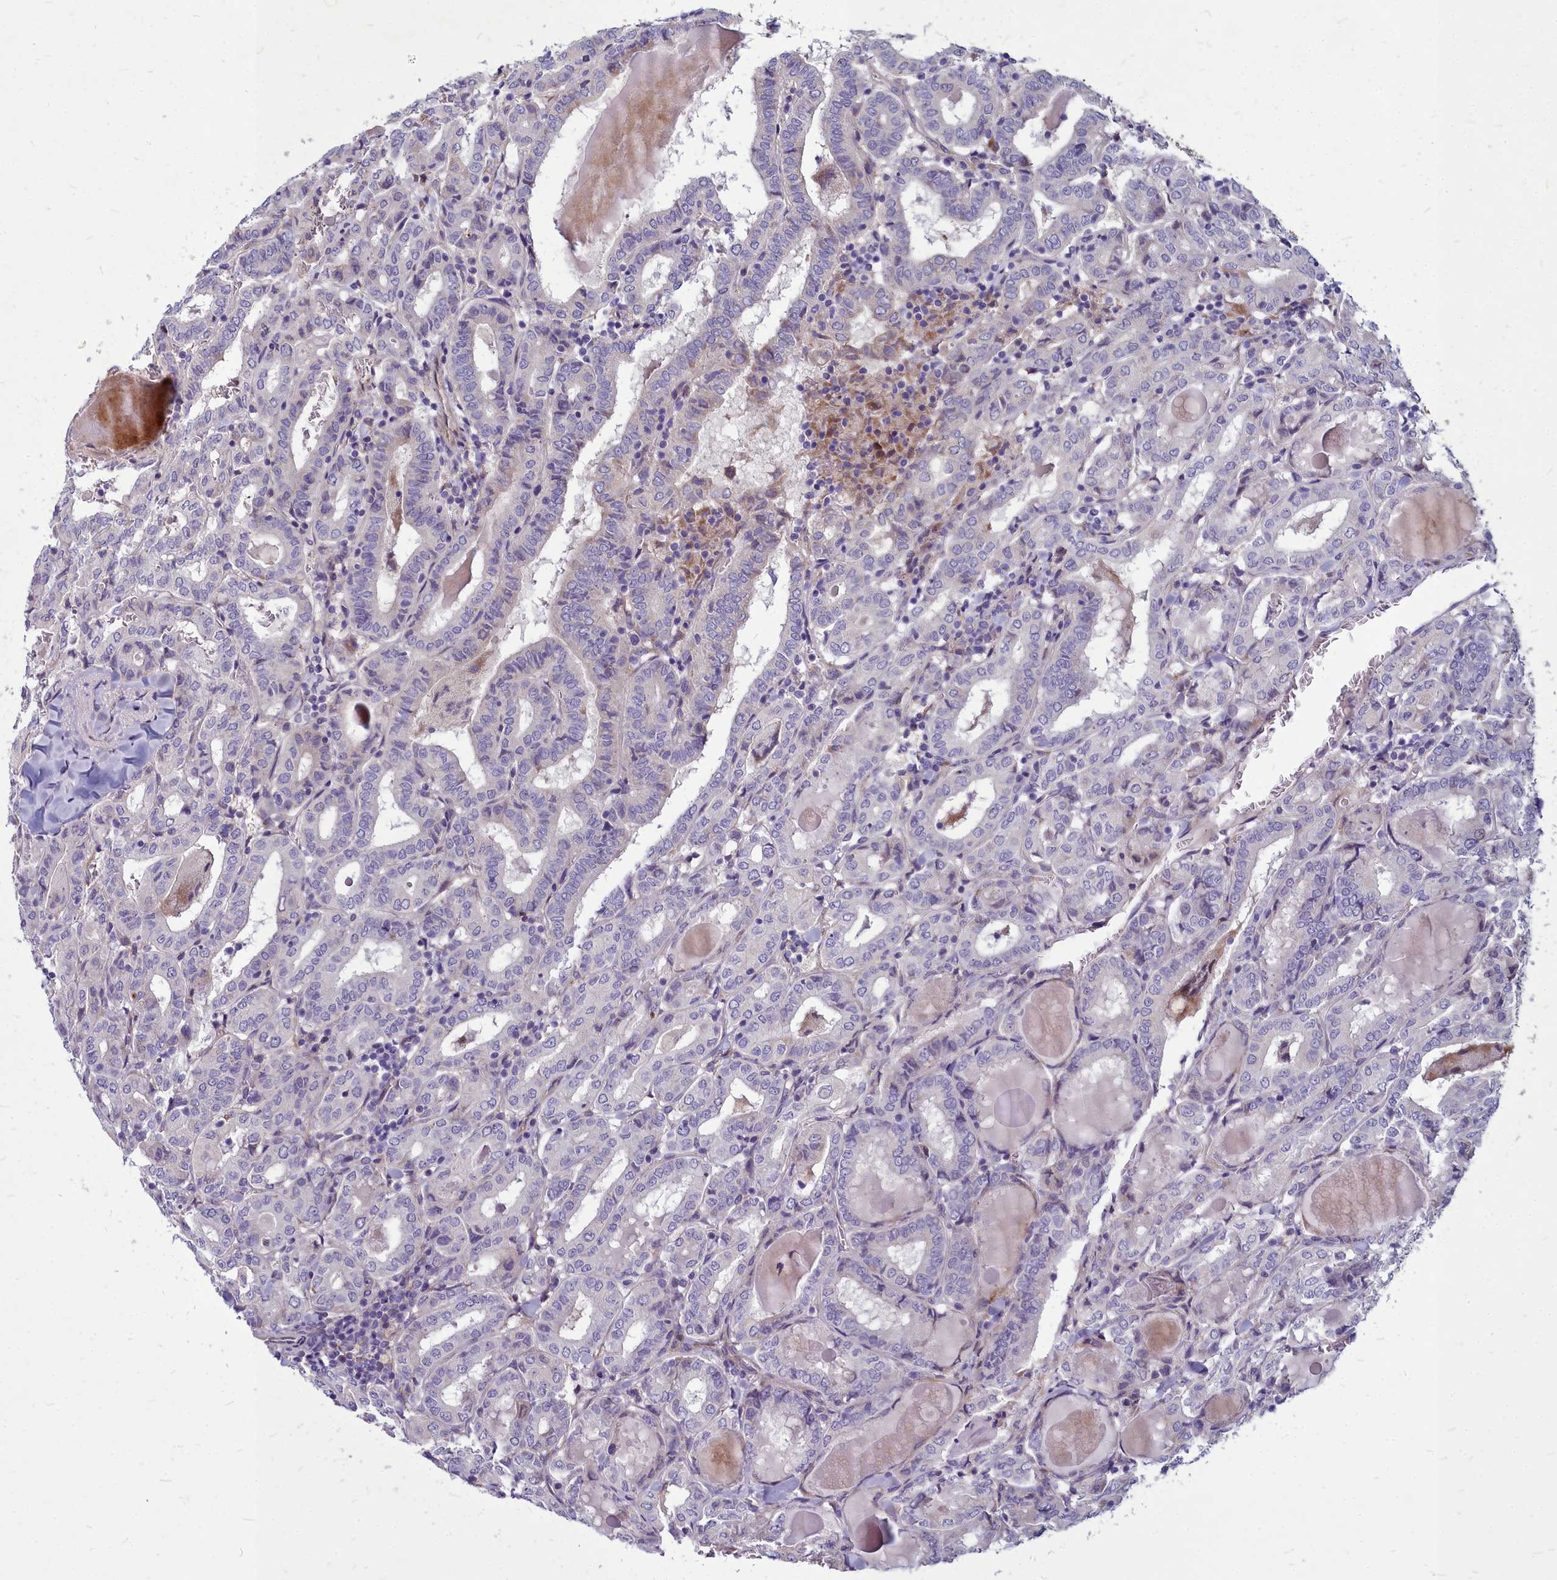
{"staining": {"intensity": "negative", "quantity": "none", "location": "none"}, "tissue": "thyroid cancer", "cell_type": "Tumor cells", "image_type": "cancer", "snomed": [{"axis": "morphology", "description": "Papillary adenocarcinoma, NOS"}, {"axis": "topography", "description": "Thyroid gland"}], "caption": "Immunohistochemistry photomicrograph of human thyroid cancer stained for a protein (brown), which displays no positivity in tumor cells.", "gene": "SMPD4", "patient": {"sex": "female", "age": 72}}